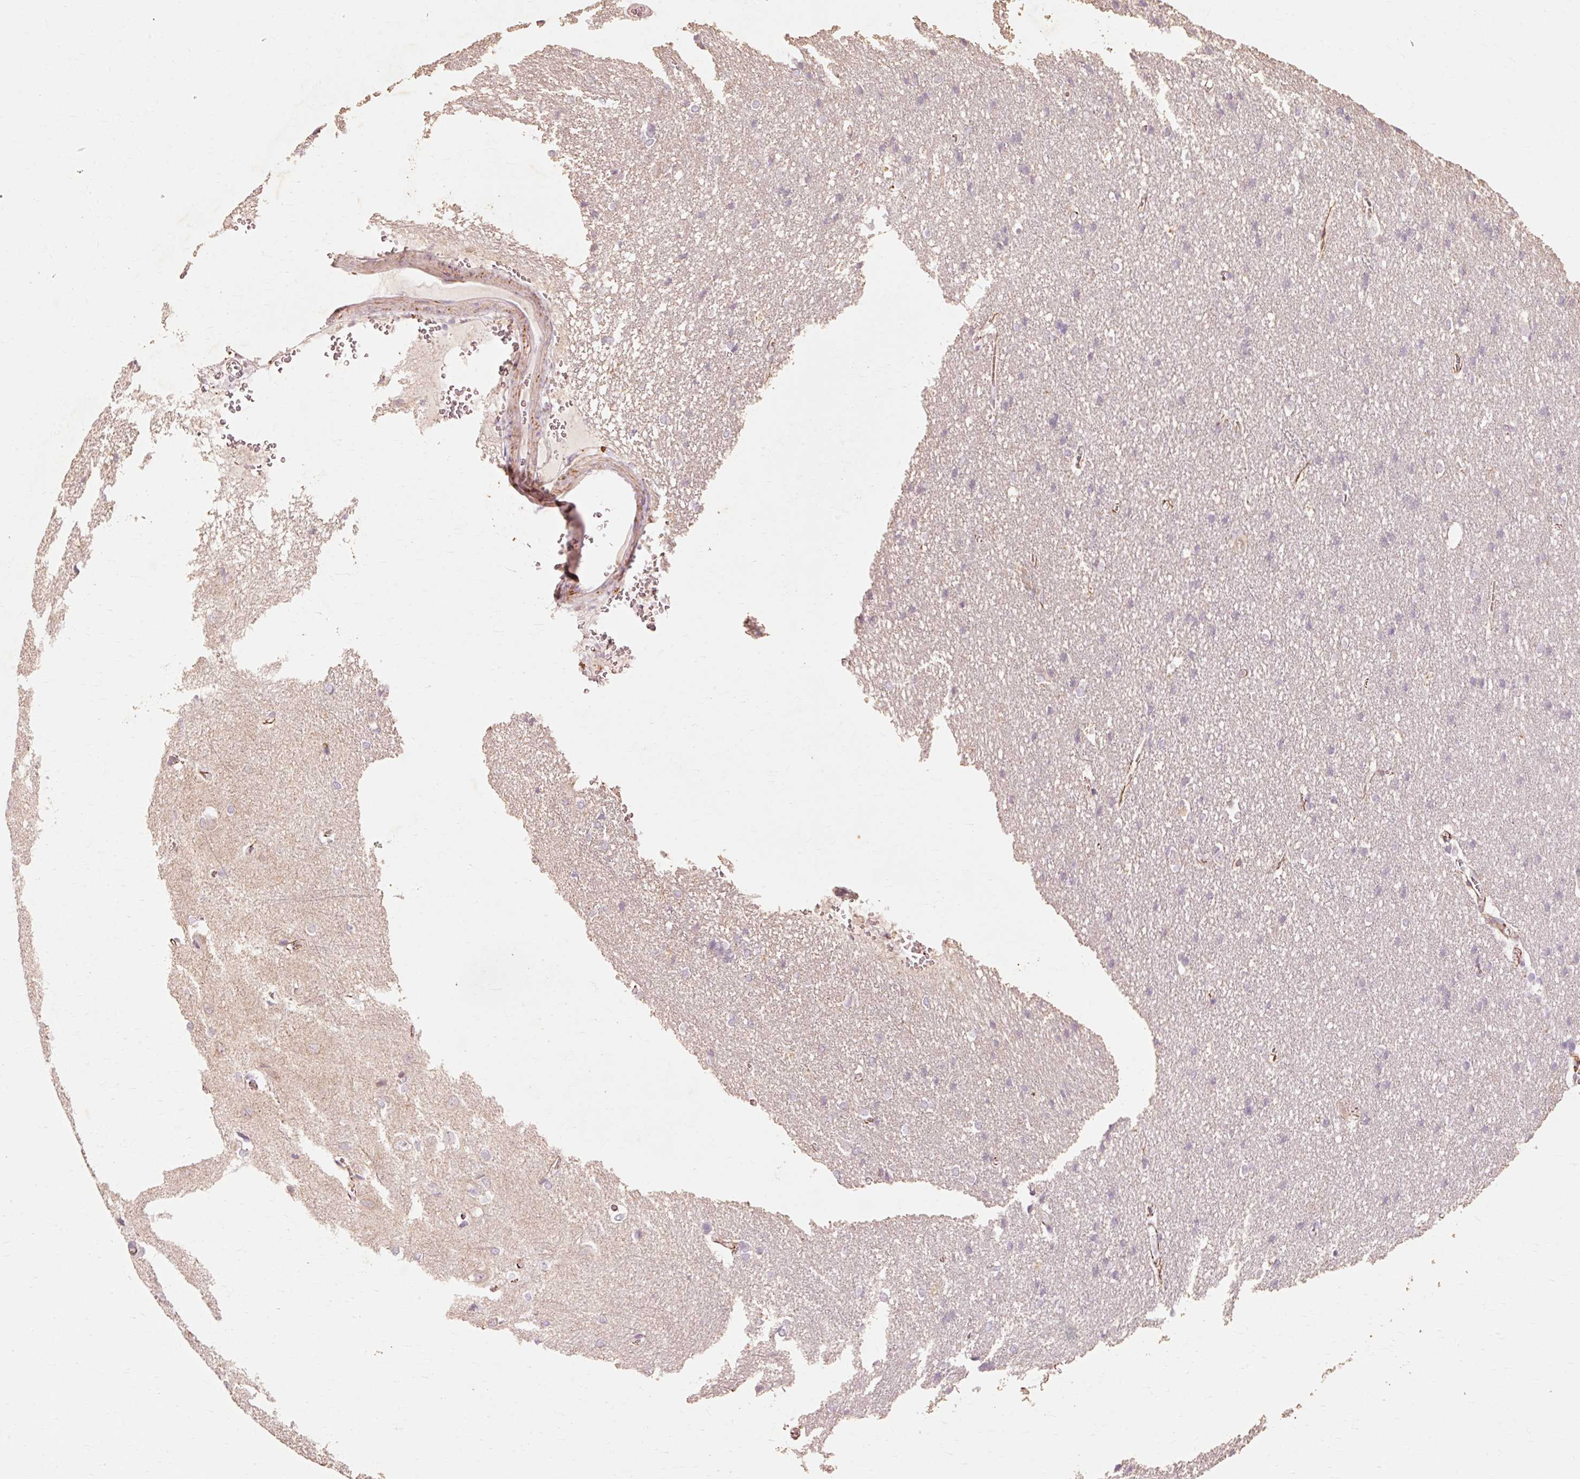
{"staining": {"intensity": "weak", "quantity": ">75%", "location": "cytoplasmic/membranous"}, "tissue": "cerebral cortex", "cell_type": "Endothelial cells", "image_type": "normal", "snomed": [{"axis": "morphology", "description": "Normal tissue, NOS"}, {"axis": "topography", "description": "Cerebral cortex"}], "caption": "Immunohistochemistry (IHC) of normal human cerebral cortex exhibits low levels of weak cytoplasmic/membranous positivity in about >75% of endothelial cells.", "gene": "TRIM73", "patient": {"sex": "male", "age": 37}}